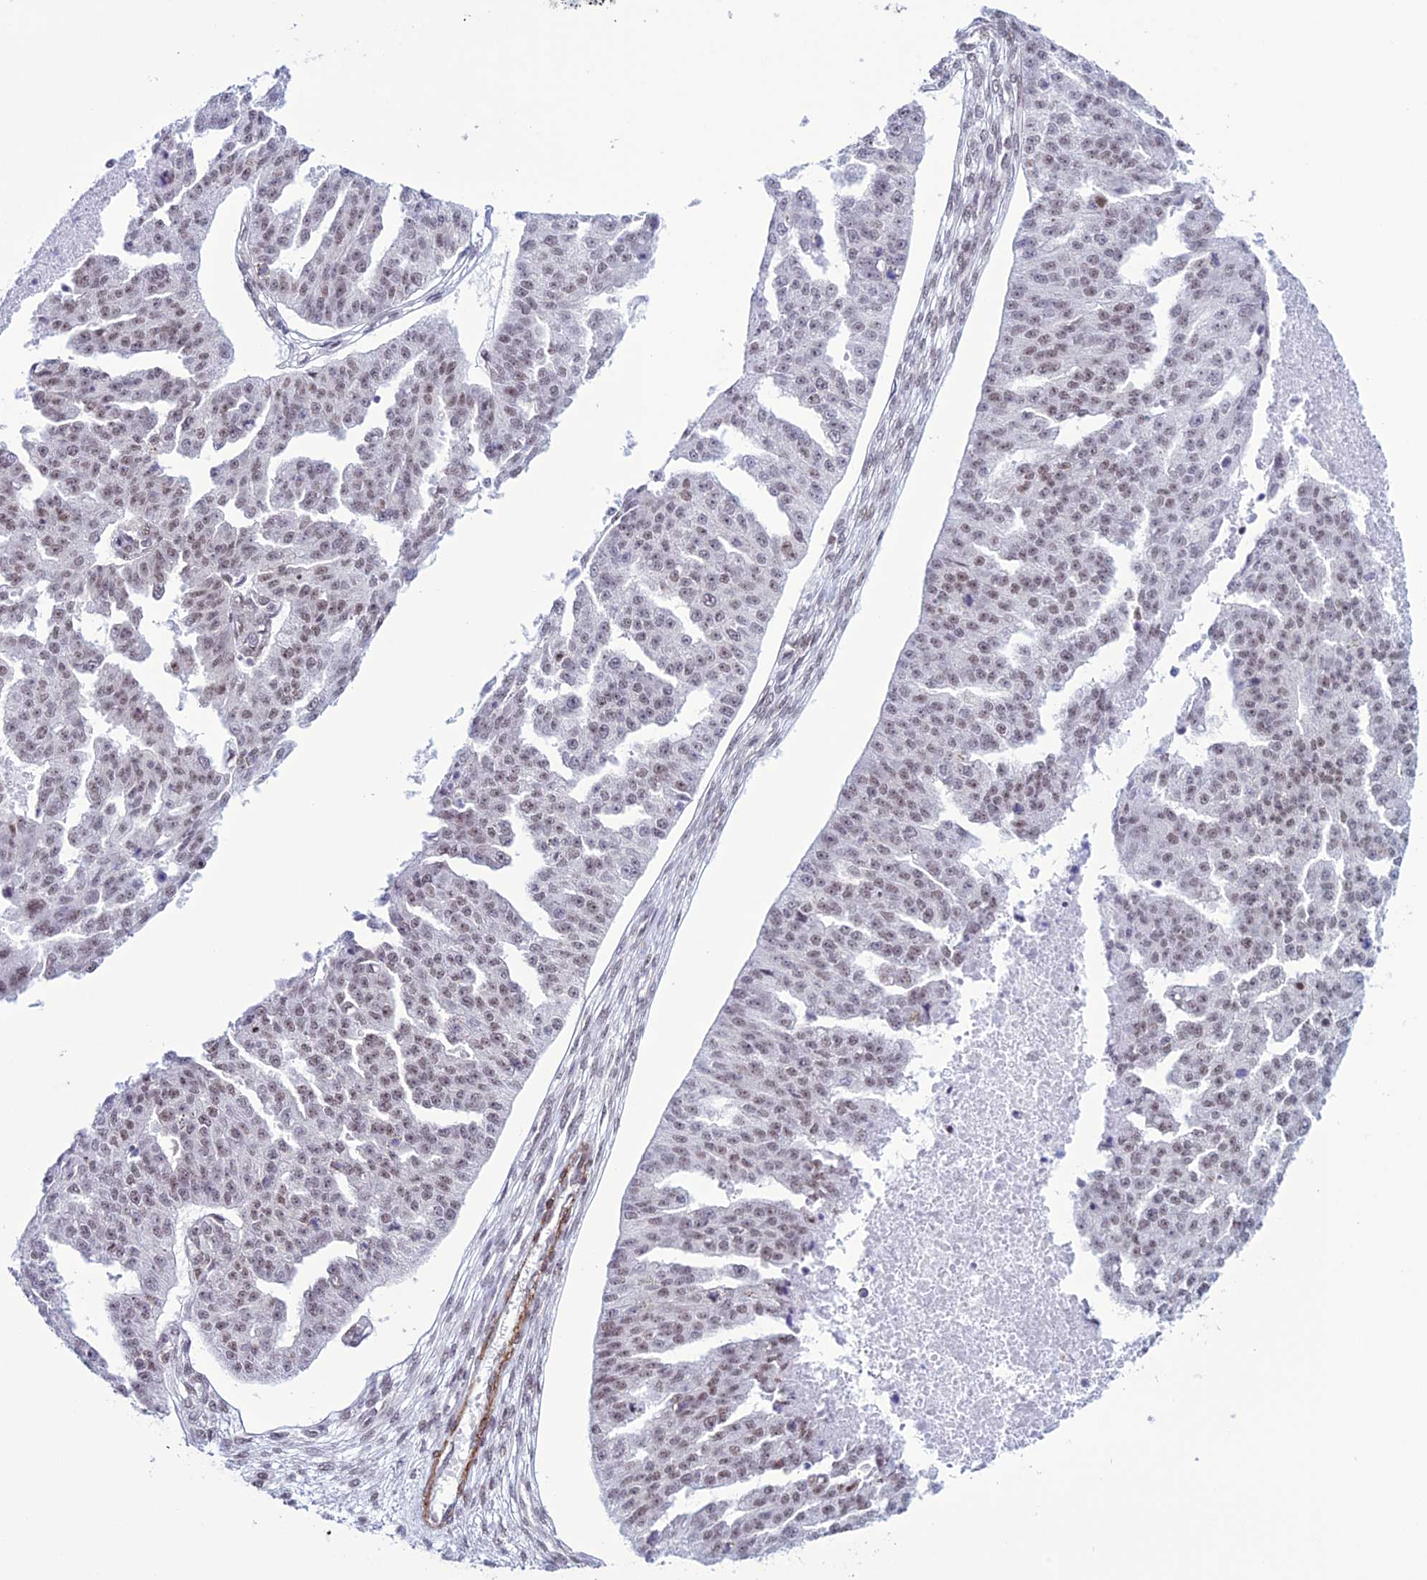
{"staining": {"intensity": "weak", "quantity": ">75%", "location": "nuclear"}, "tissue": "ovarian cancer", "cell_type": "Tumor cells", "image_type": "cancer", "snomed": [{"axis": "morphology", "description": "Cystadenocarcinoma, serous, NOS"}, {"axis": "topography", "description": "Ovary"}], "caption": "Tumor cells exhibit weak nuclear positivity in approximately >75% of cells in ovarian cancer (serous cystadenocarcinoma).", "gene": "U2AF1", "patient": {"sex": "female", "age": 58}}